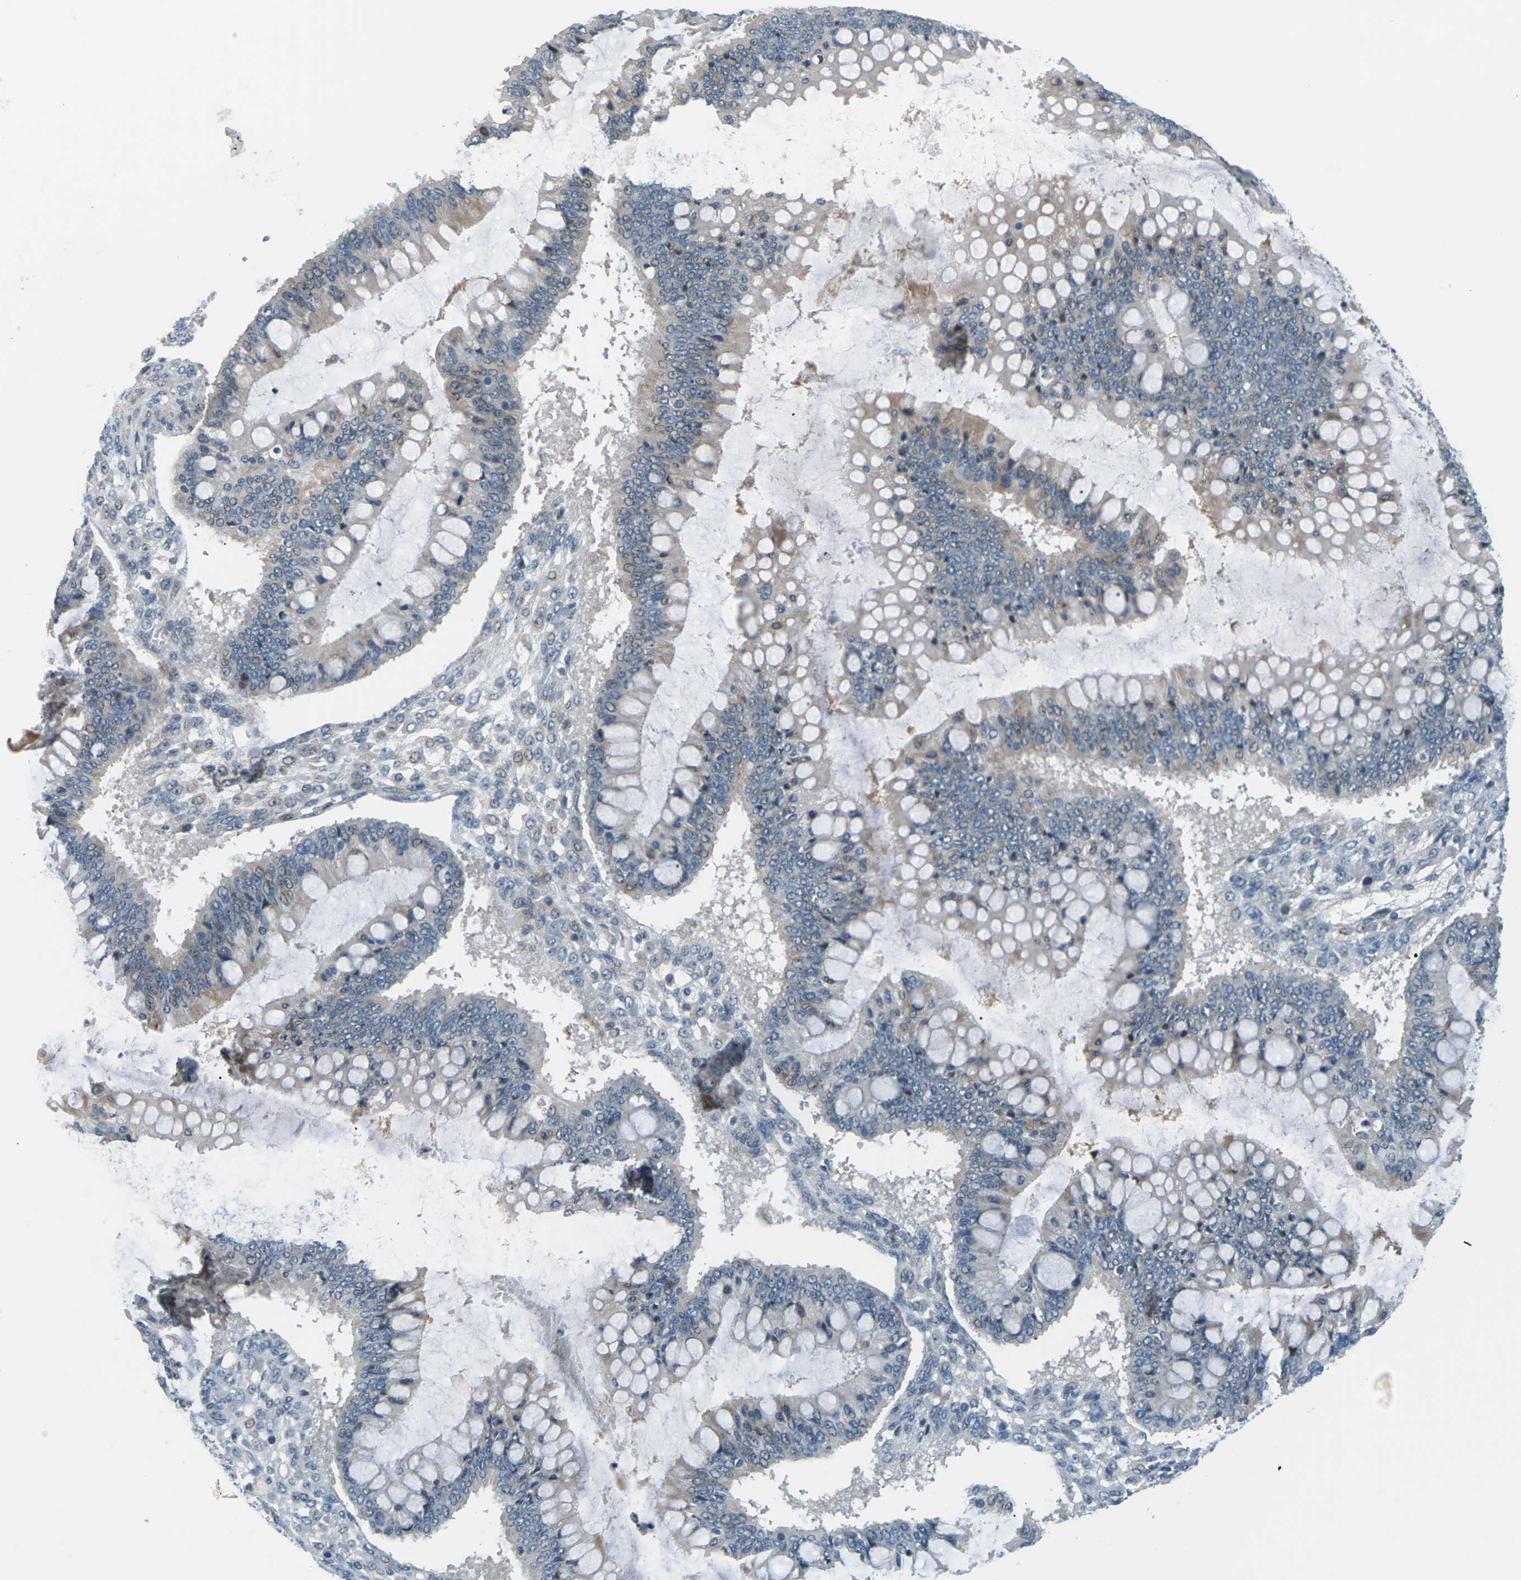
{"staining": {"intensity": "weak", "quantity": "<25%", "location": "cytoplasmic/membranous"}, "tissue": "ovarian cancer", "cell_type": "Tumor cells", "image_type": "cancer", "snomed": [{"axis": "morphology", "description": "Cystadenocarcinoma, mucinous, NOS"}, {"axis": "topography", "description": "Ovary"}], "caption": "Immunohistochemistry photomicrograph of neoplastic tissue: ovarian cancer (mucinous cystadenocarcinoma) stained with DAB exhibits no significant protein positivity in tumor cells.", "gene": "SLC13A3", "patient": {"sex": "female", "age": 73}}